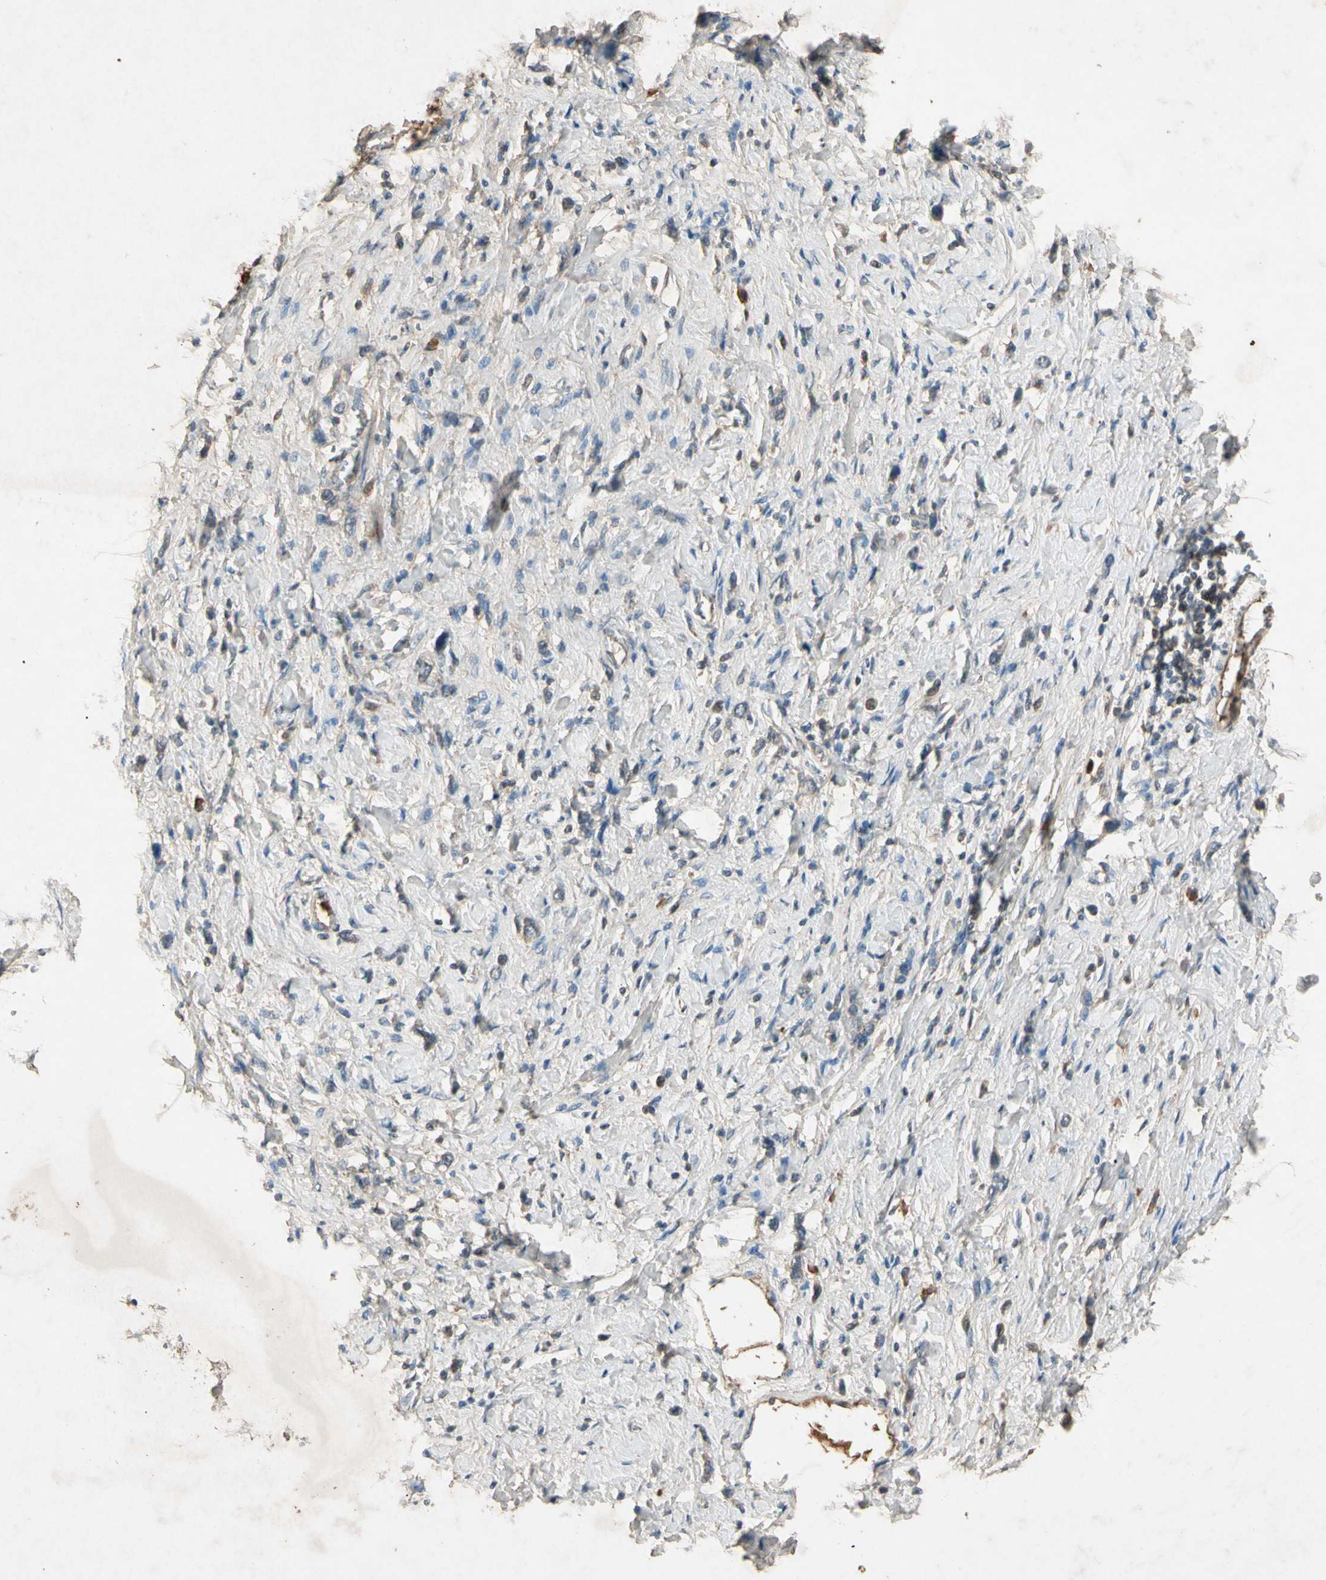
{"staining": {"intensity": "weak", "quantity": "<25%", "location": "cytoplasmic/membranous"}, "tissue": "stomach cancer", "cell_type": "Tumor cells", "image_type": "cancer", "snomed": [{"axis": "morphology", "description": "Normal tissue, NOS"}, {"axis": "morphology", "description": "Adenocarcinoma, NOS"}, {"axis": "topography", "description": "Stomach, upper"}, {"axis": "topography", "description": "Stomach"}], "caption": "An immunohistochemistry image of stomach cancer is shown. There is no staining in tumor cells of stomach cancer.", "gene": "GPLD1", "patient": {"sex": "female", "age": 65}}